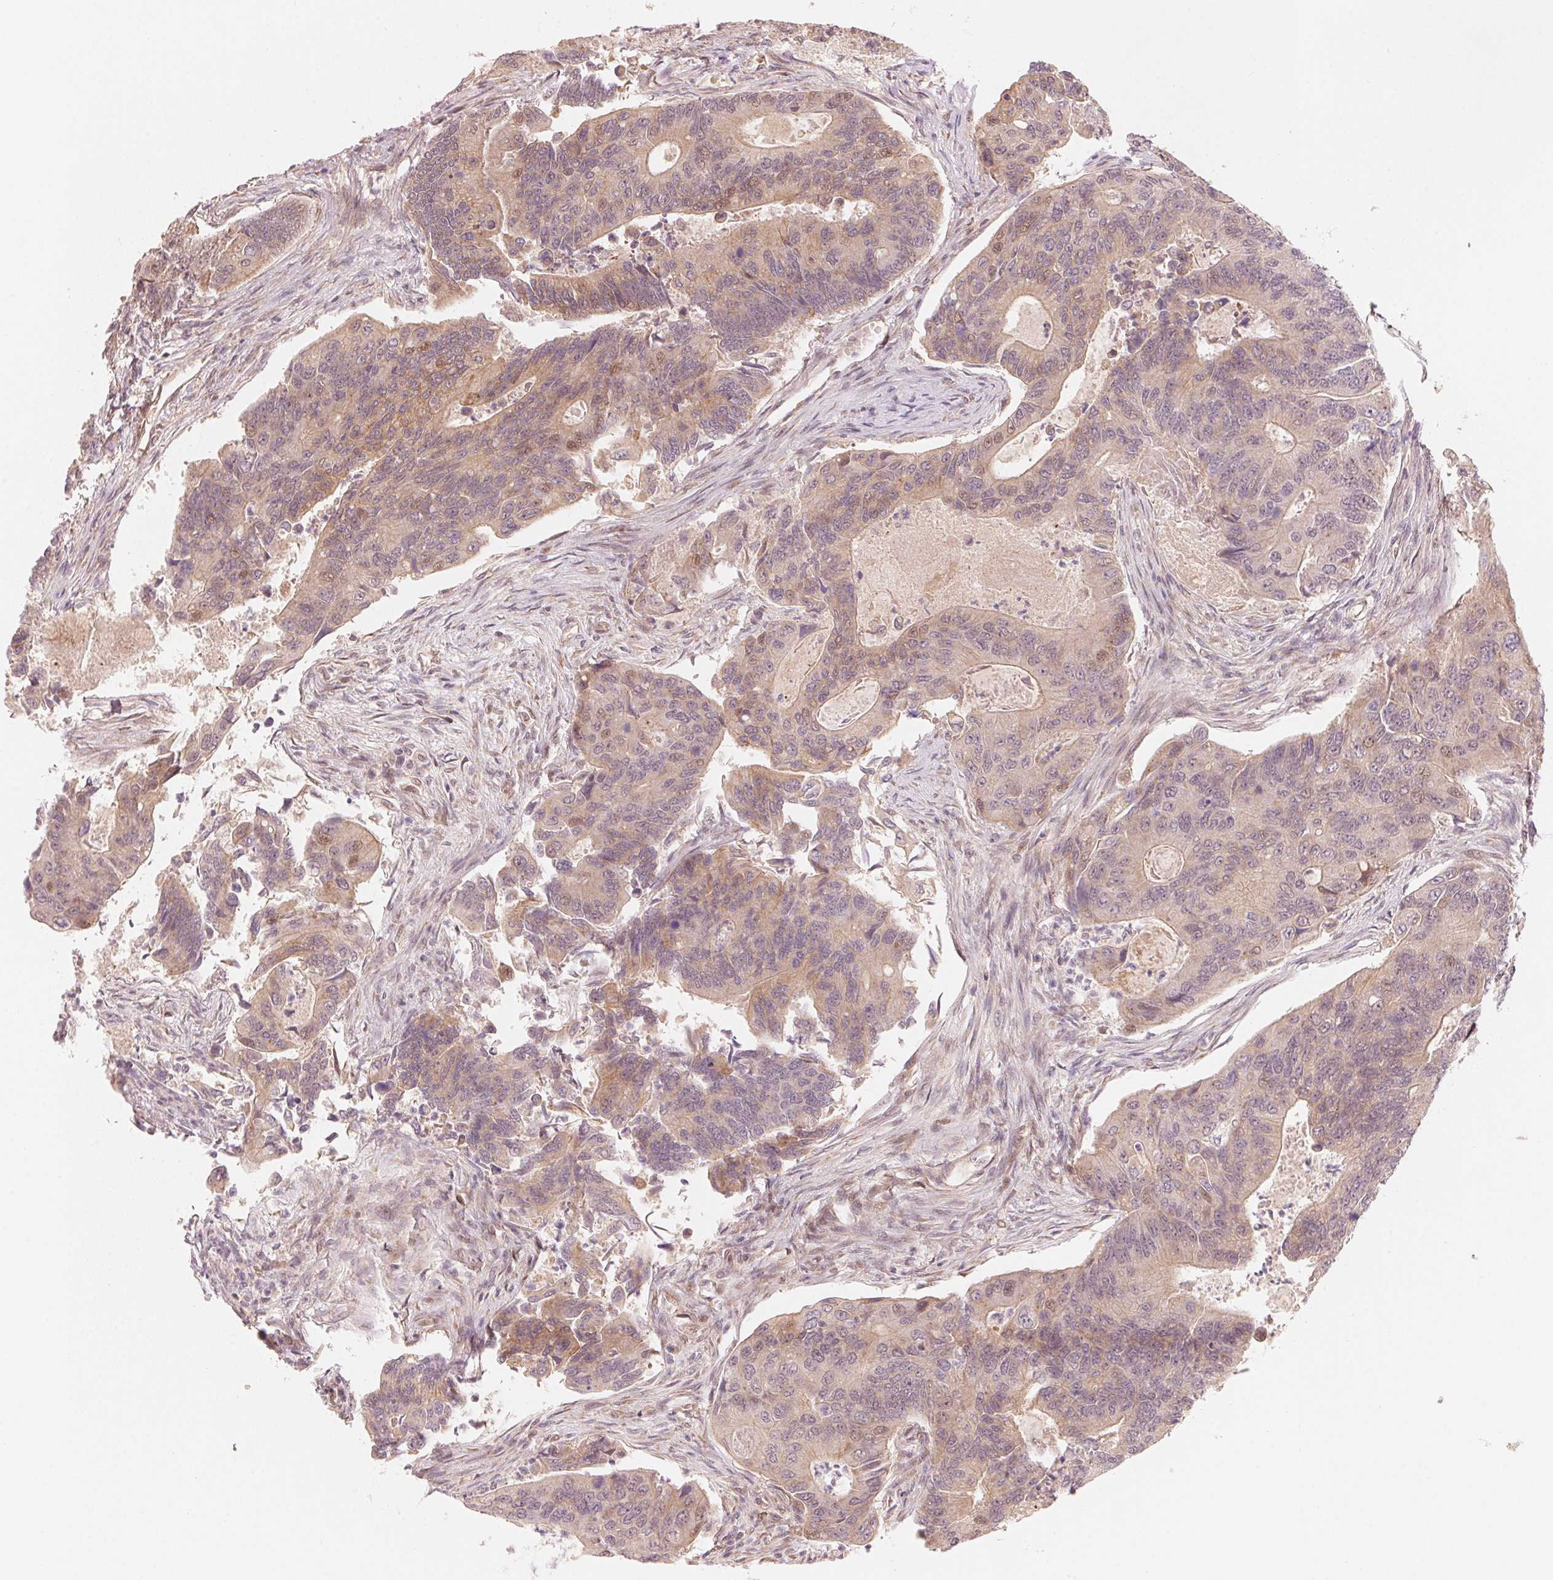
{"staining": {"intensity": "weak", "quantity": "25%-75%", "location": "cytoplasmic/membranous"}, "tissue": "colorectal cancer", "cell_type": "Tumor cells", "image_type": "cancer", "snomed": [{"axis": "morphology", "description": "Adenocarcinoma, NOS"}, {"axis": "topography", "description": "Colon"}], "caption": "A micrograph of human adenocarcinoma (colorectal) stained for a protein shows weak cytoplasmic/membranous brown staining in tumor cells.", "gene": "PRKN", "patient": {"sex": "female", "age": 67}}